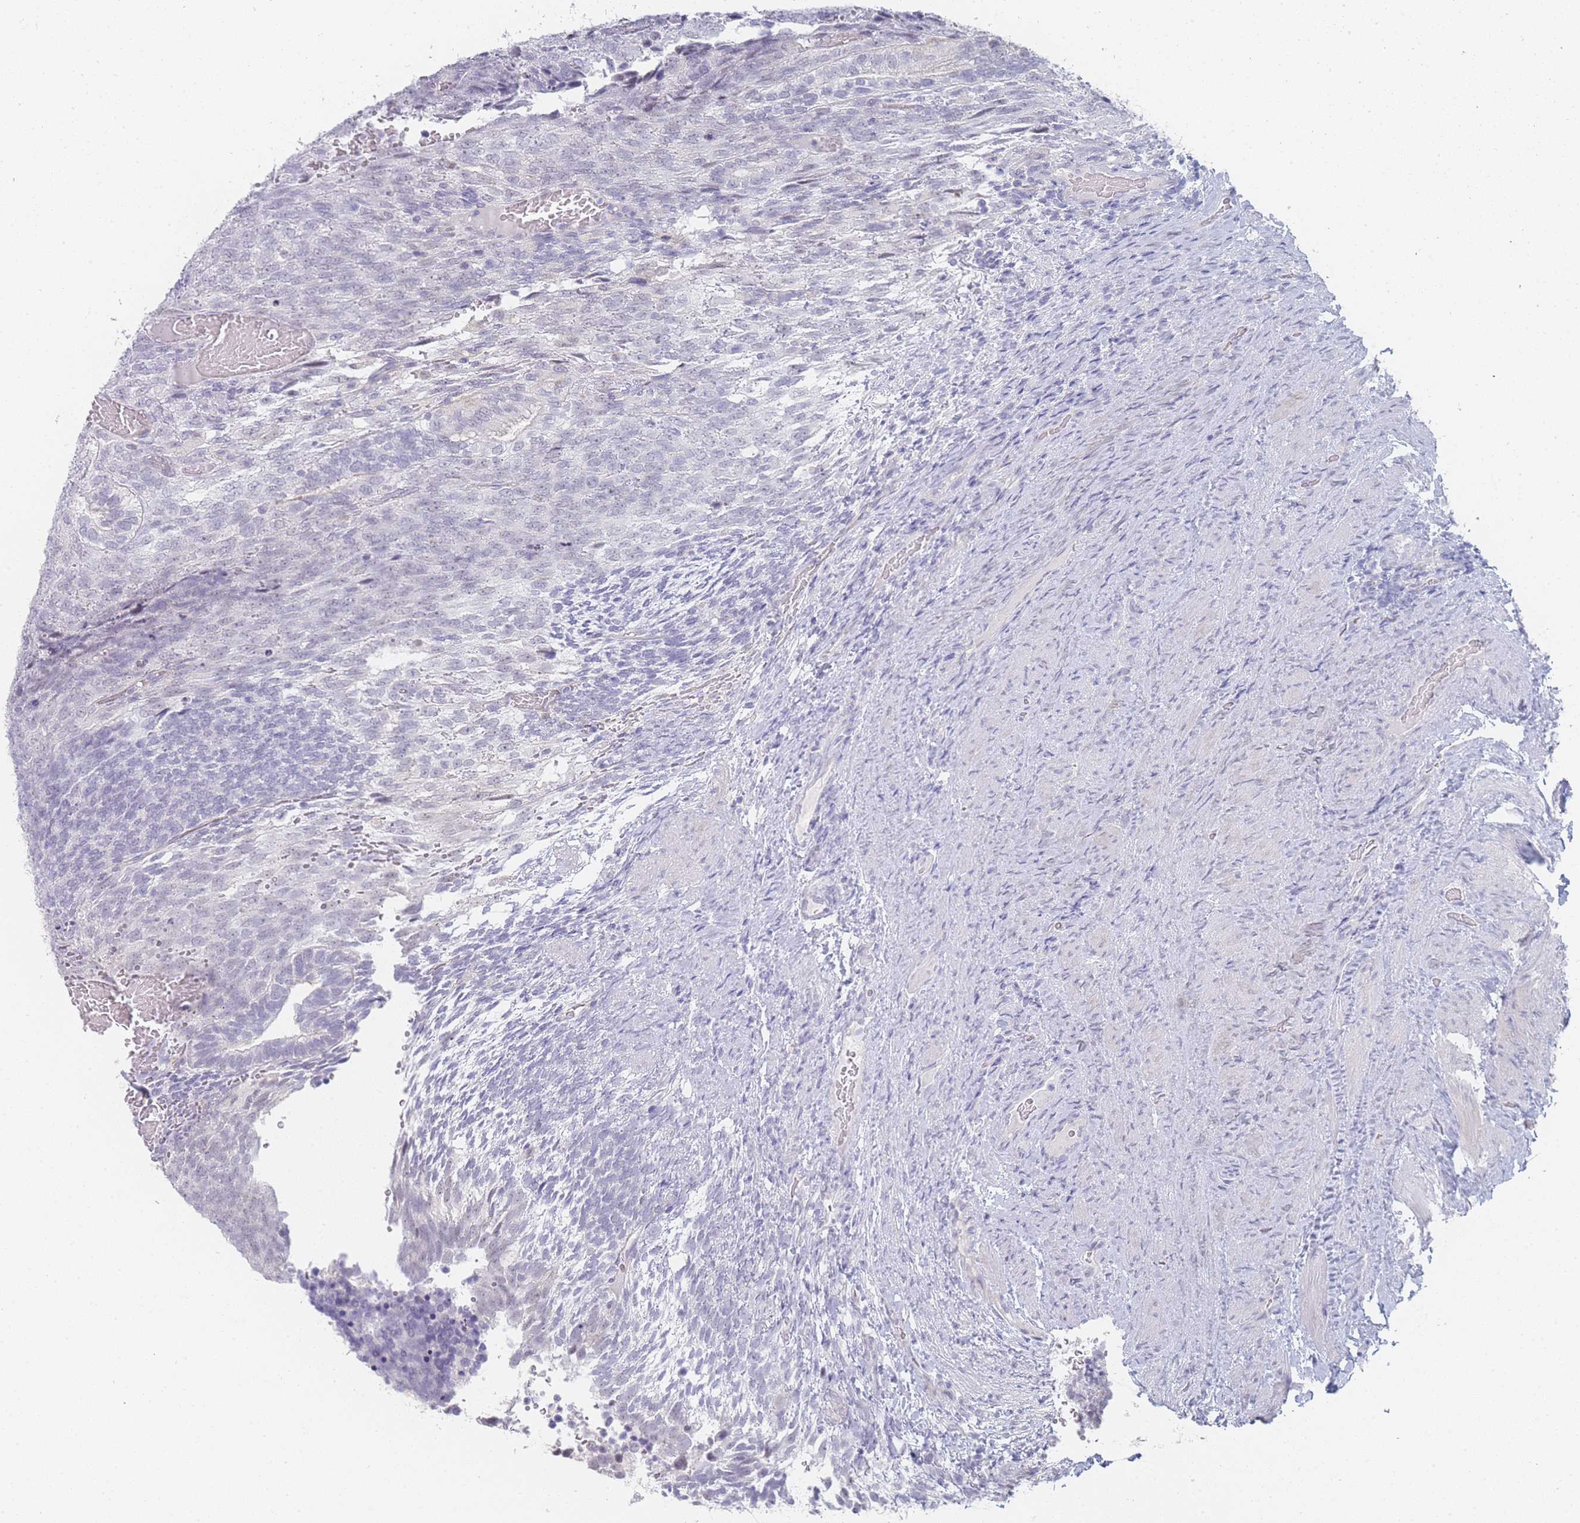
{"staining": {"intensity": "negative", "quantity": "none", "location": "none"}, "tissue": "testis cancer", "cell_type": "Tumor cells", "image_type": "cancer", "snomed": [{"axis": "morphology", "description": "Carcinoma, Embryonal, NOS"}, {"axis": "topography", "description": "Testis"}], "caption": "Tumor cells are negative for brown protein staining in testis cancer (embryonal carcinoma).", "gene": "IMPG1", "patient": {"sex": "male", "age": 23}}